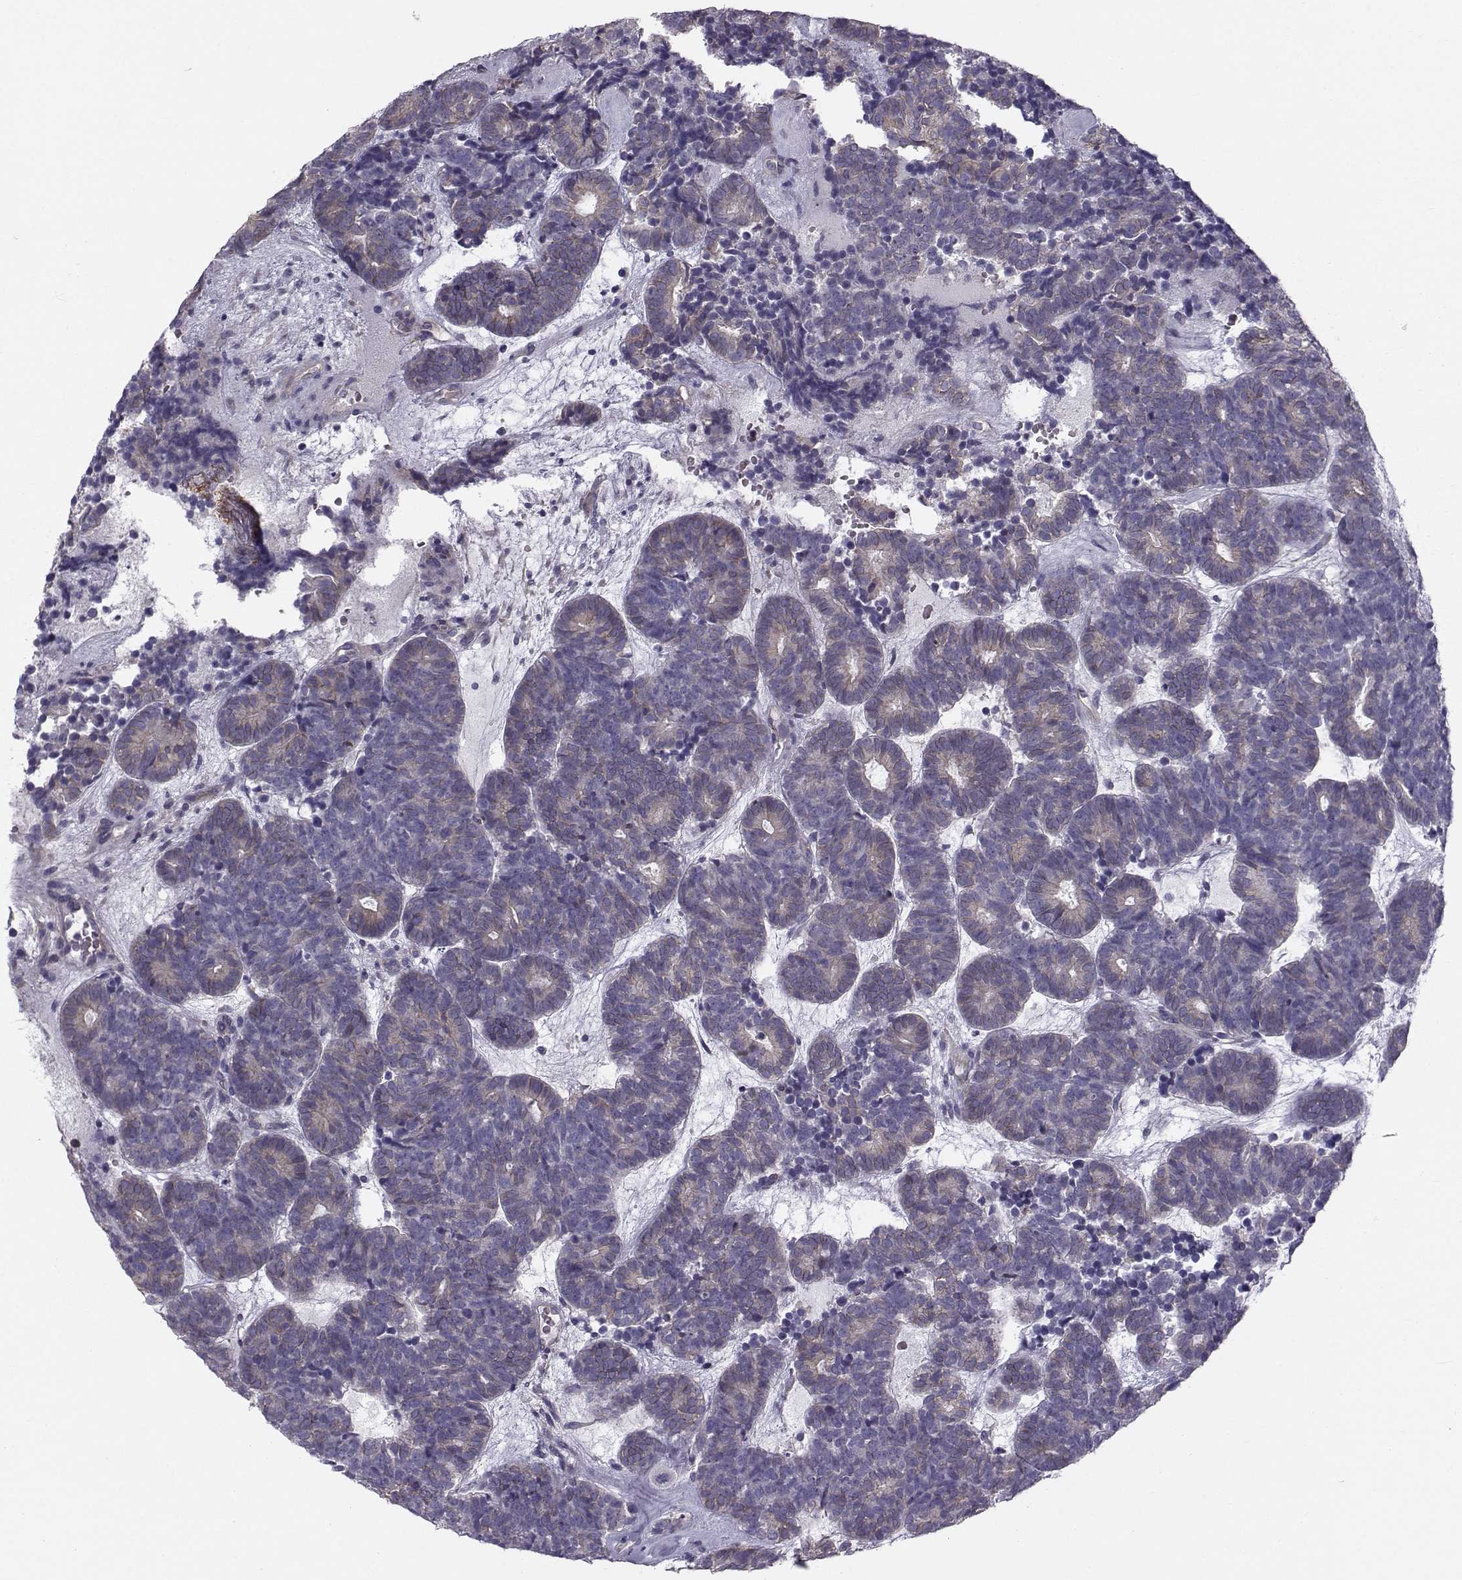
{"staining": {"intensity": "weak", "quantity": "25%-75%", "location": "cytoplasmic/membranous"}, "tissue": "head and neck cancer", "cell_type": "Tumor cells", "image_type": "cancer", "snomed": [{"axis": "morphology", "description": "Adenocarcinoma, NOS"}, {"axis": "topography", "description": "Head-Neck"}], "caption": "This is an image of immunohistochemistry (IHC) staining of head and neck cancer (adenocarcinoma), which shows weak positivity in the cytoplasmic/membranous of tumor cells.", "gene": "QPCT", "patient": {"sex": "female", "age": 81}}